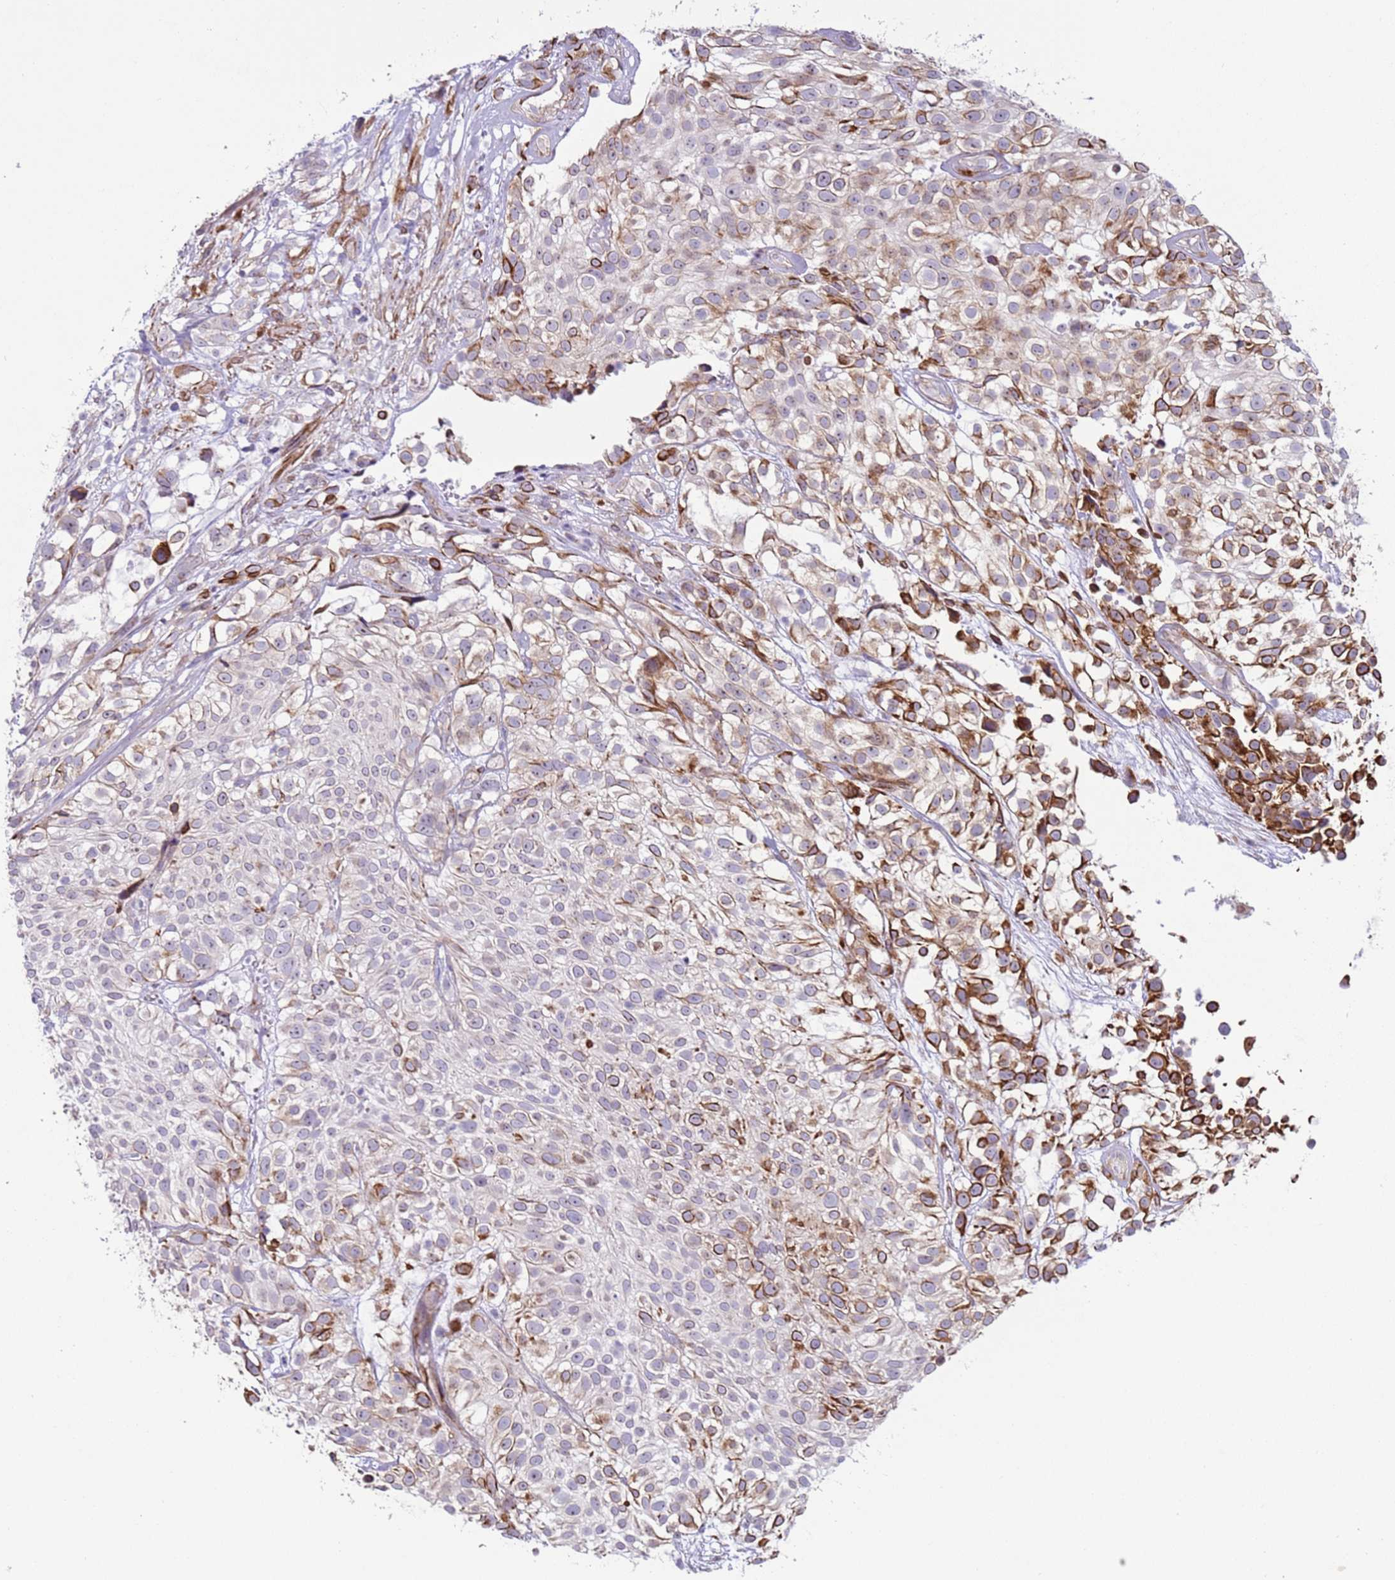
{"staining": {"intensity": "moderate", "quantity": "<25%", "location": "cytoplasmic/membranous"}, "tissue": "urothelial cancer", "cell_type": "Tumor cells", "image_type": "cancer", "snomed": [{"axis": "morphology", "description": "Urothelial carcinoma, High grade"}, {"axis": "topography", "description": "Urinary bladder"}], "caption": "A histopathology image of urothelial cancer stained for a protein shows moderate cytoplasmic/membranous brown staining in tumor cells.", "gene": "HEATR1", "patient": {"sex": "male", "age": 56}}